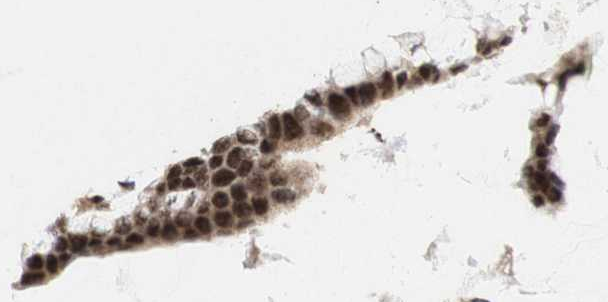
{"staining": {"intensity": "strong", "quantity": ">75%", "location": "cytoplasmic/membranous,nuclear"}, "tissue": "ovarian cancer", "cell_type": "Tumor cells", "image_type": "cancer", "snomed": [{"axis": "morphology", "description": "Cystadenocarcinoma, mucinous, NOS"}, {"axis": "topography", "description": "Ovary"}], "caption": "IHC image of ovarian cancer (mucinous cystadenocarcinoma) stained for a protein (brown), which displays high levels of strong cytoplasmic/membranous and nuclear expression in approximately >75% of tumor cells.", "gene": "PYM1", "patient": {"sex": "female", "age": 39}}